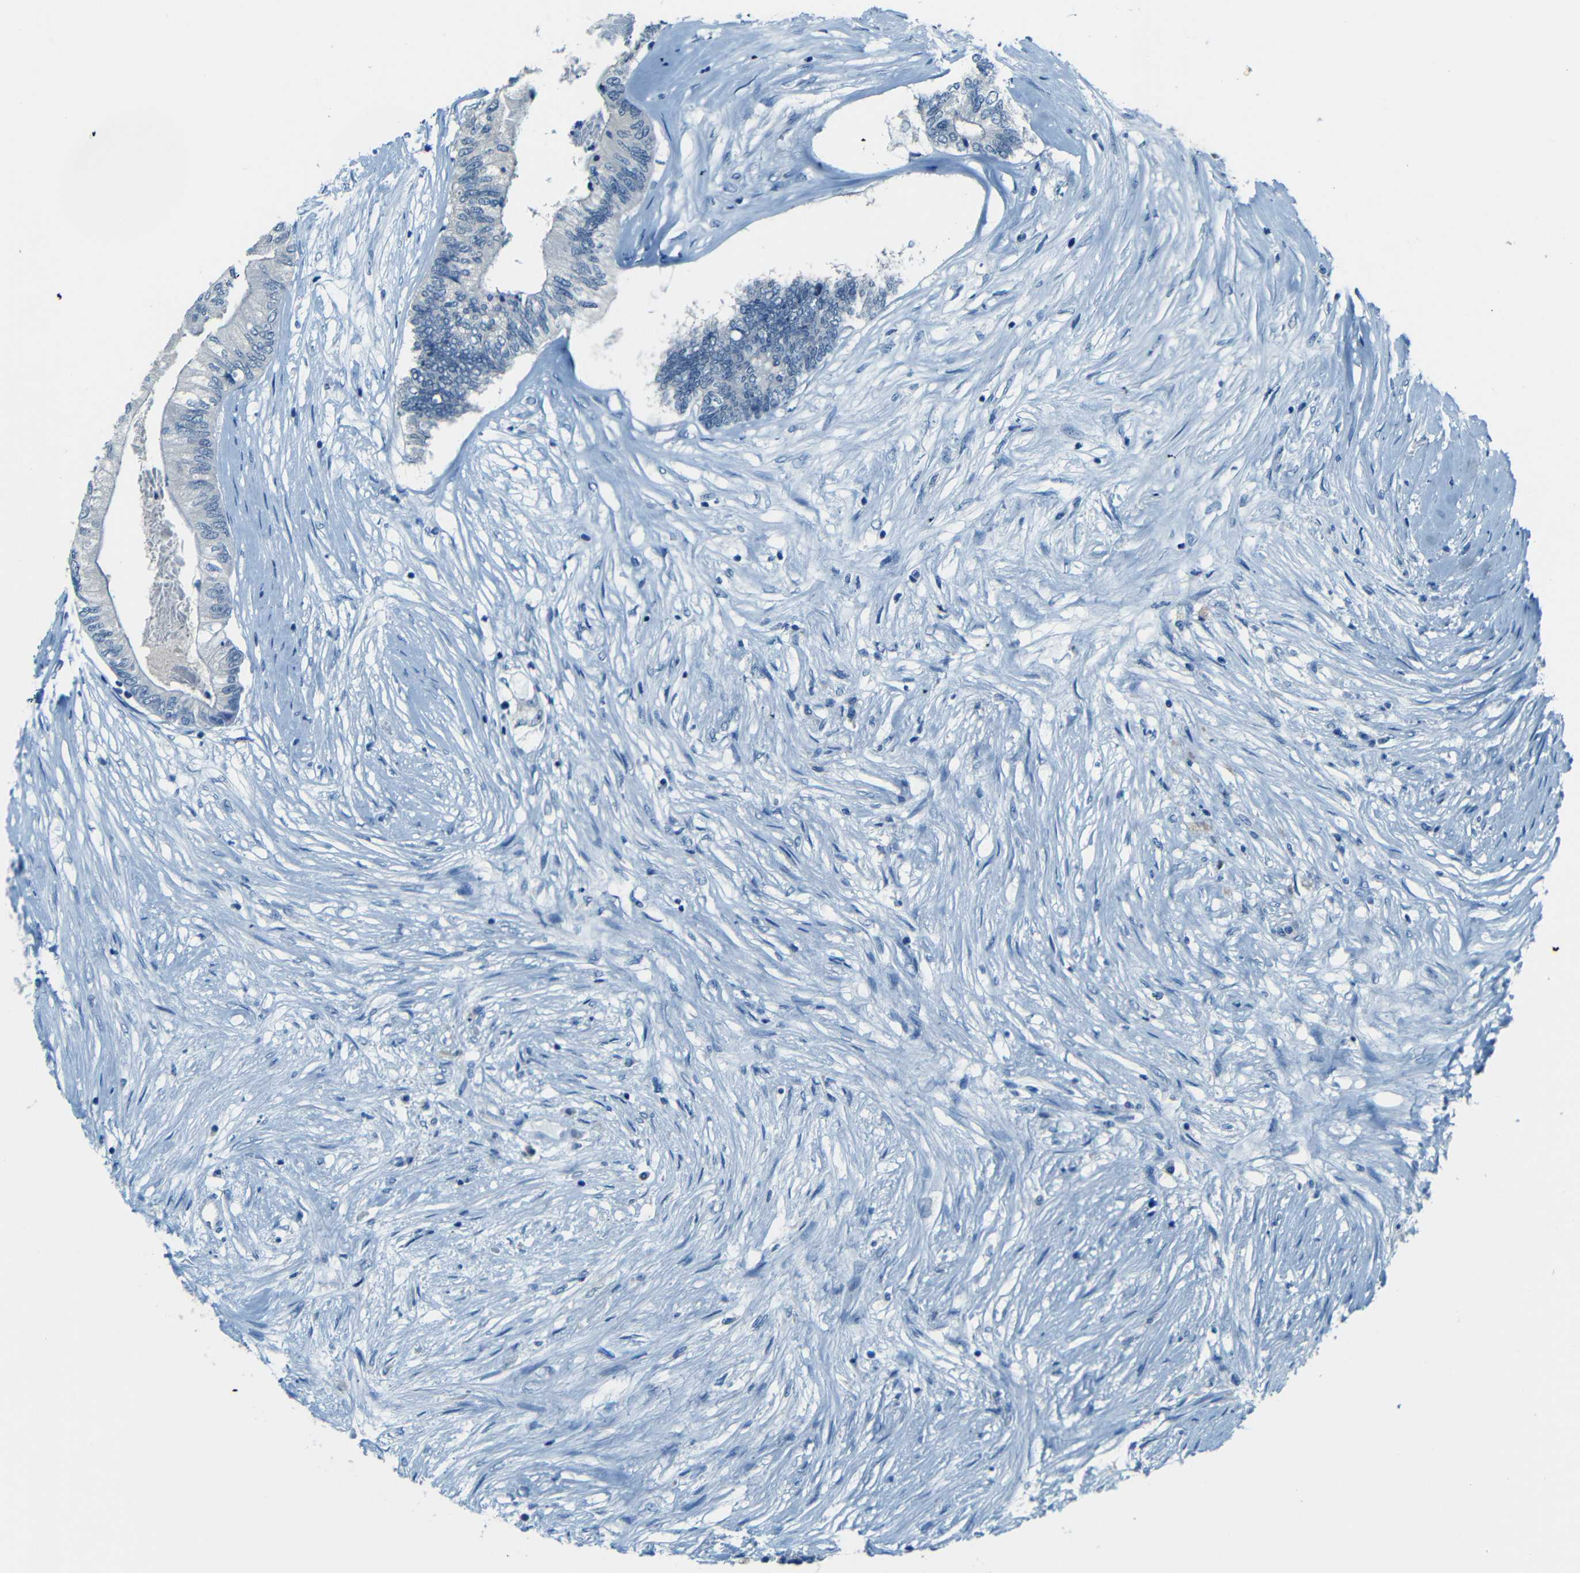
{"staining": {"intensity": "negative", "quantity": "none", "location": "none"}, "tissue": "colorectal cancer", "cell_type": "Tumor cells", "image_type": "cancer", "snomed": [{"axis": "morphology", "description": "Adenocarcinoma, NOS"}, {"axis": "topography", "description": "Rectum"}], "caption": "Human colorectal cancer stained for a protein using immunohistochemistry (IHC) demonstrates no positivity in tumor cells.", "gene": "ZMAT1", "patient": {"sex": "male", "age": 63}}